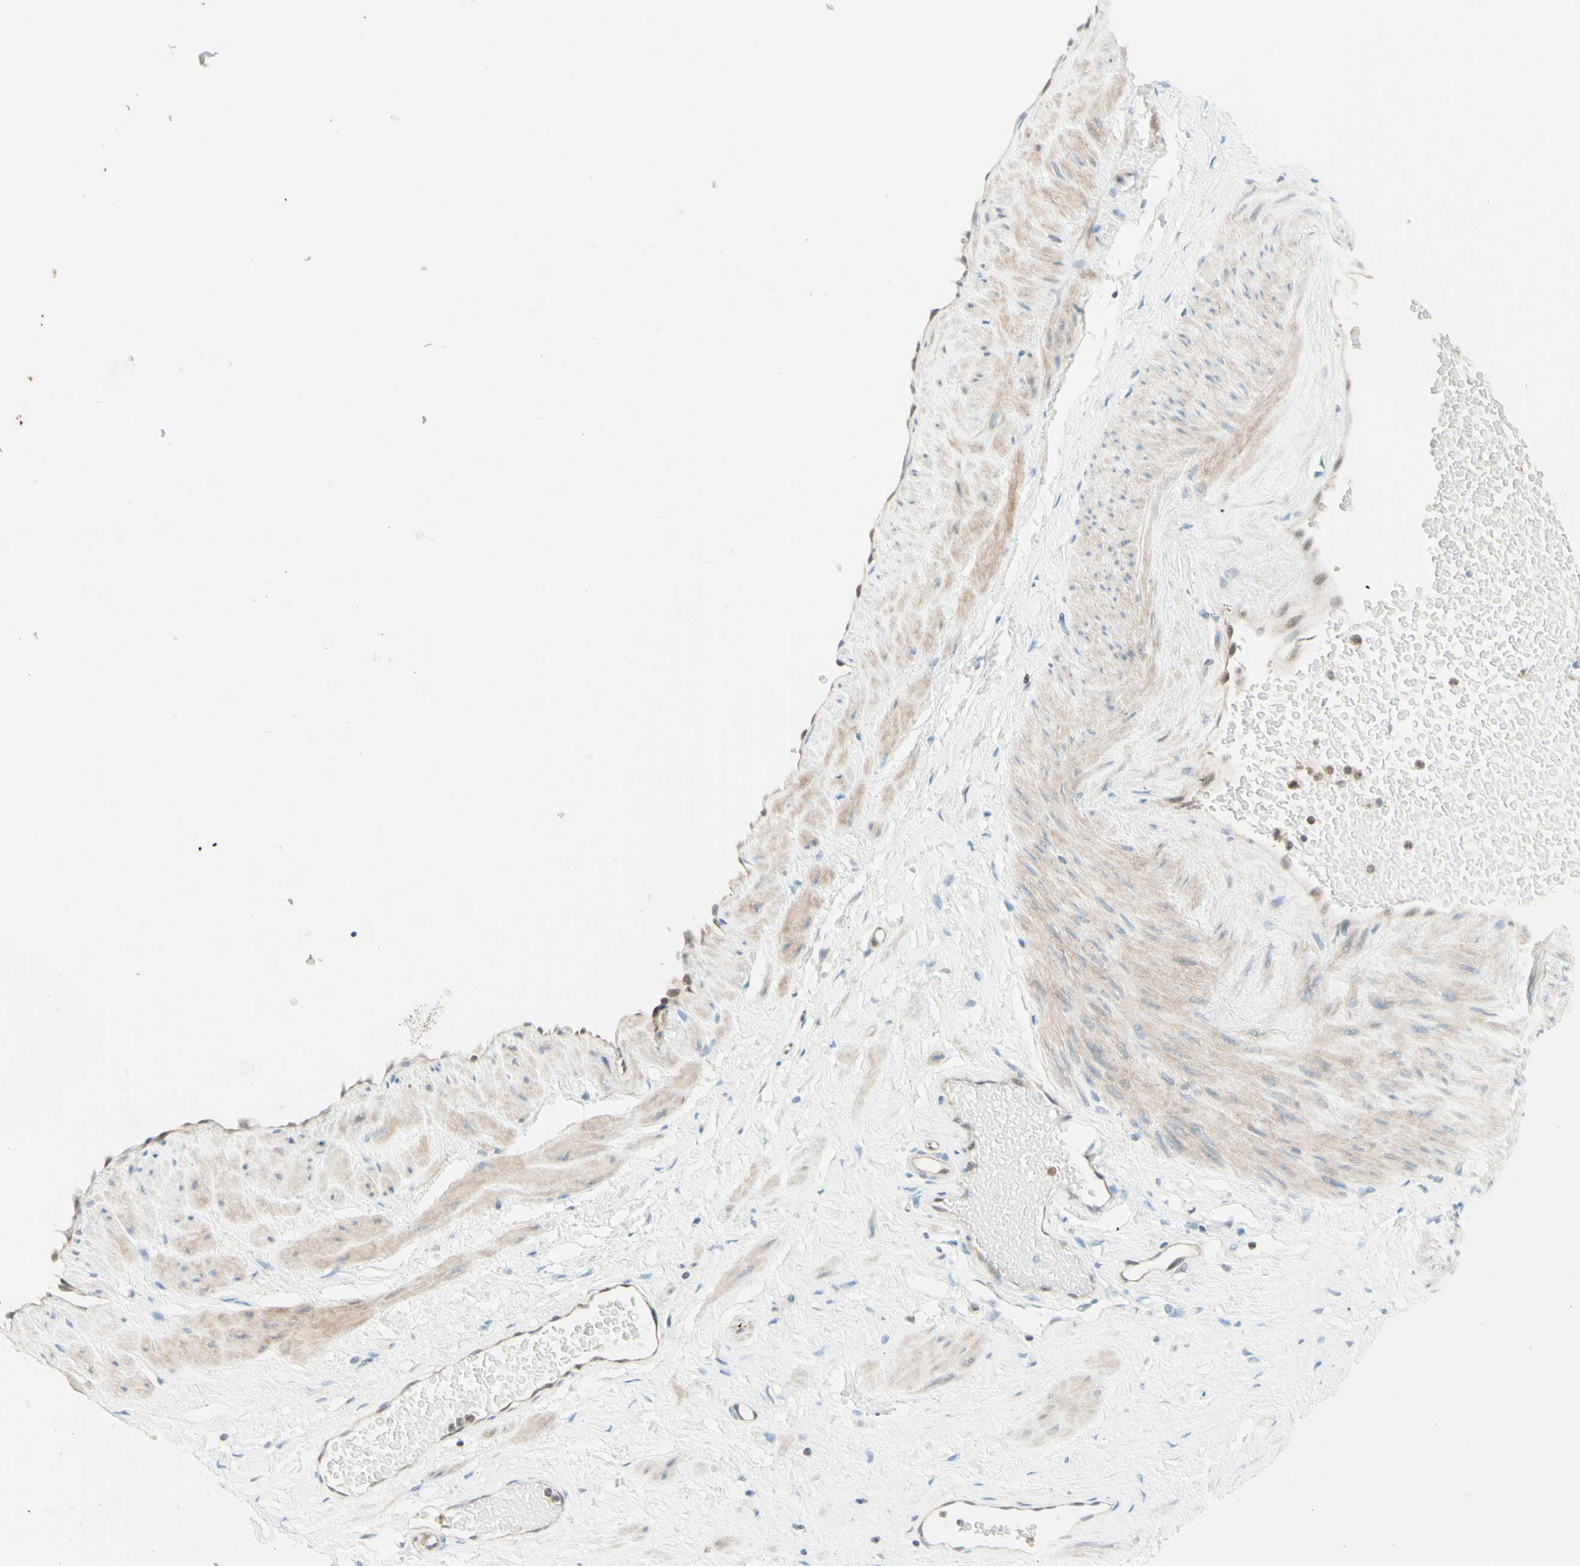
{"staining": {"intensity": "weak", "quantity": "25%-75%", "location": "cytoplasmic/membranous"}, "tissue": "adipose tissue", "cell_type": "Adipocytes", "image_type": "normal", "snomed": [{"axis": "morphology", "description": "Normal tissue, NOS"}, {"axis": "topography", "description": "Soft tissue"}, {"axis": "topography", "description": "Vascular tissue"}], "caption": "Immunohistochemical staining of normal human adipose tissue reveals 25%-75% levels of weak cytoplasmic/membranous protein staining in approximately 25%-75% of adipocytes.", "gene": "UPK3B", "patient": {"sex": "female", "age": 35}}